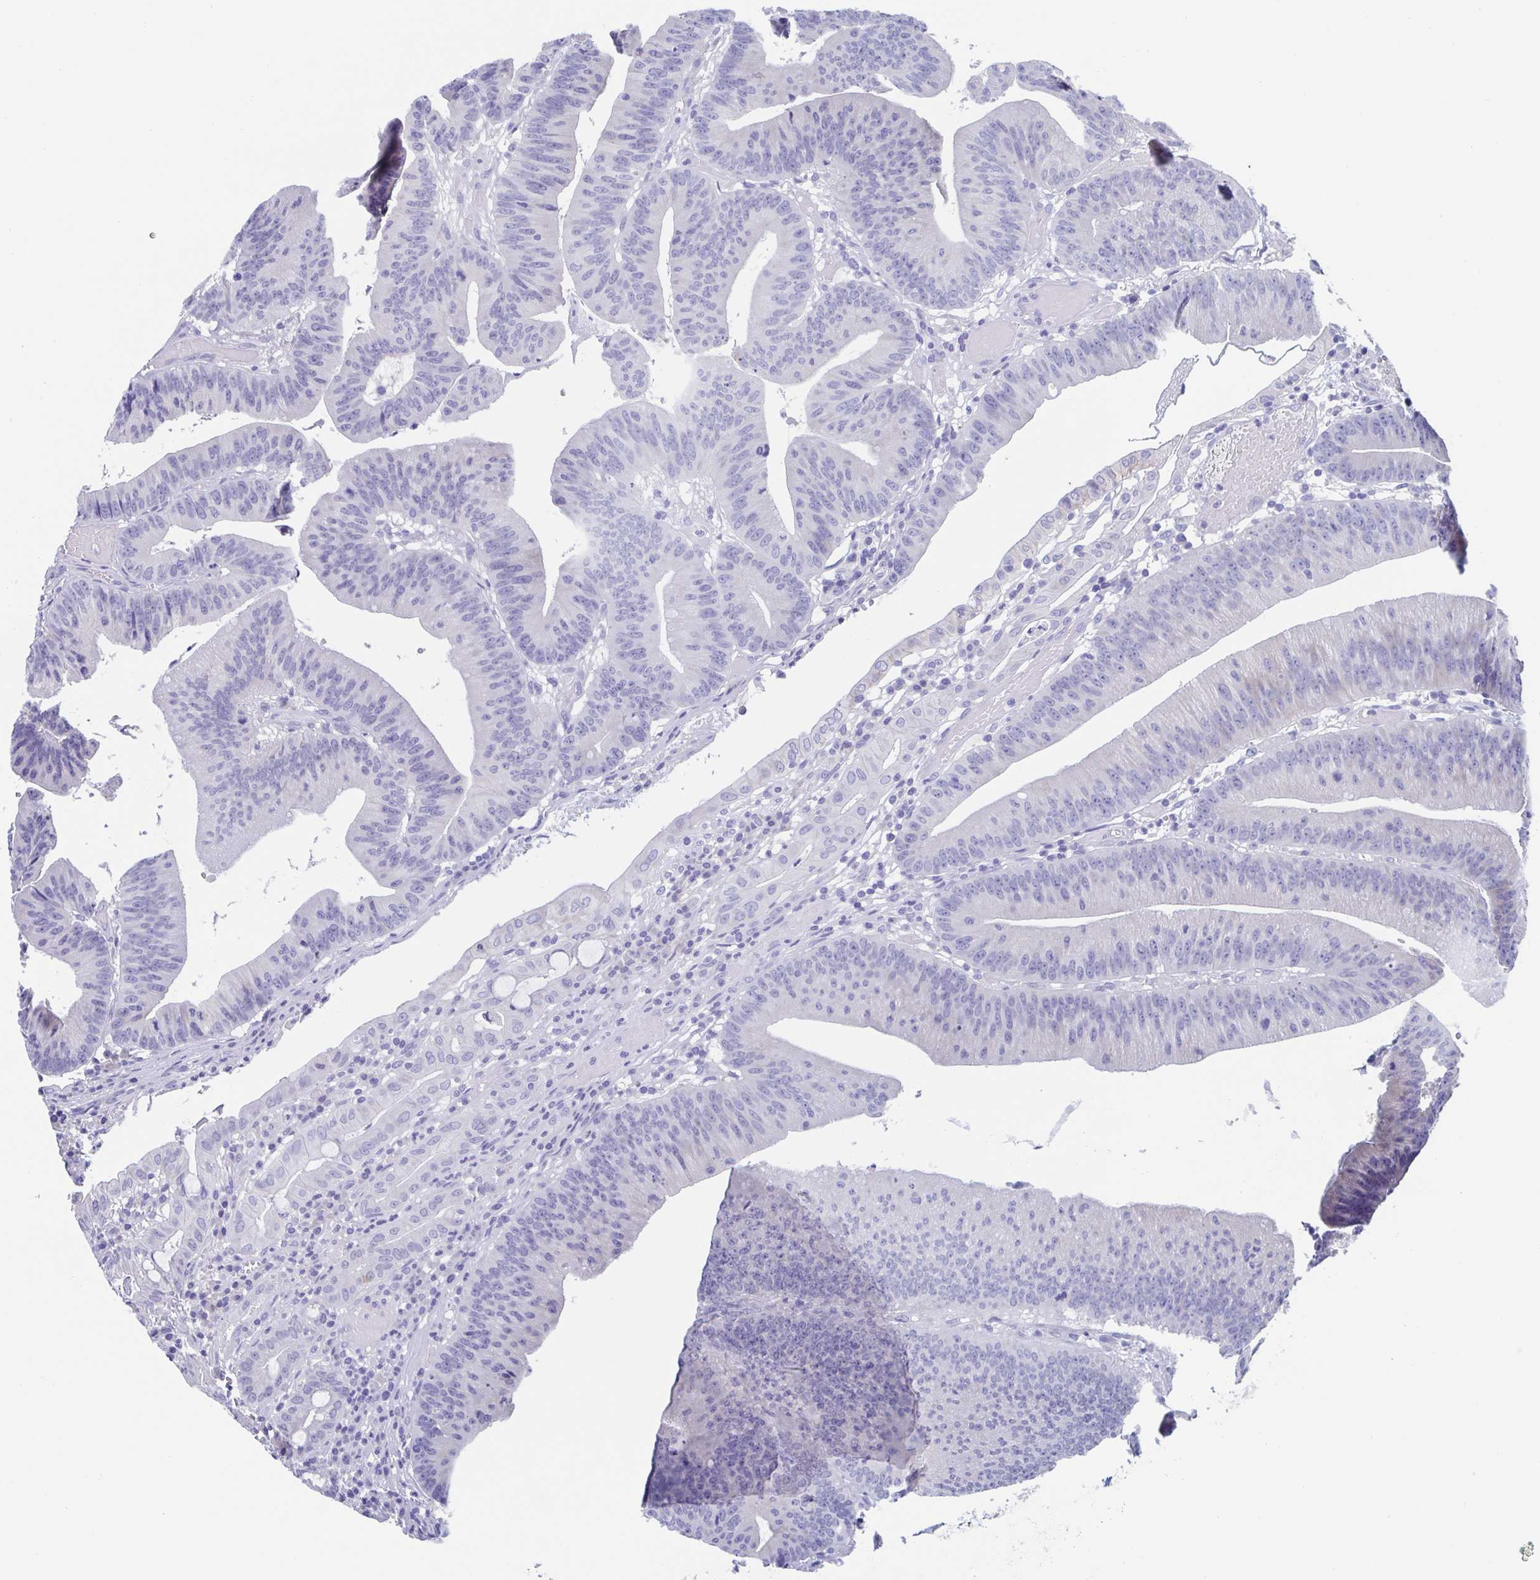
{"staining": {"intensity": "negative", "quantity": "none", "location": "none"}, "tissue": "colorectal cancer", "cell_type": "Tumor cells", "image_type": "cancer", "snomed": [{"axis": "morphology", "description": "Adenocarcinoma, NOS"}, {"axis": "topography", "description": "Colon"}], "caption": "Immunohistochemistry of human colorectal cancer reveals no expression in tumor cells.", "gene": "CDH2", "patient": {"sex": "female", "age": 78}}